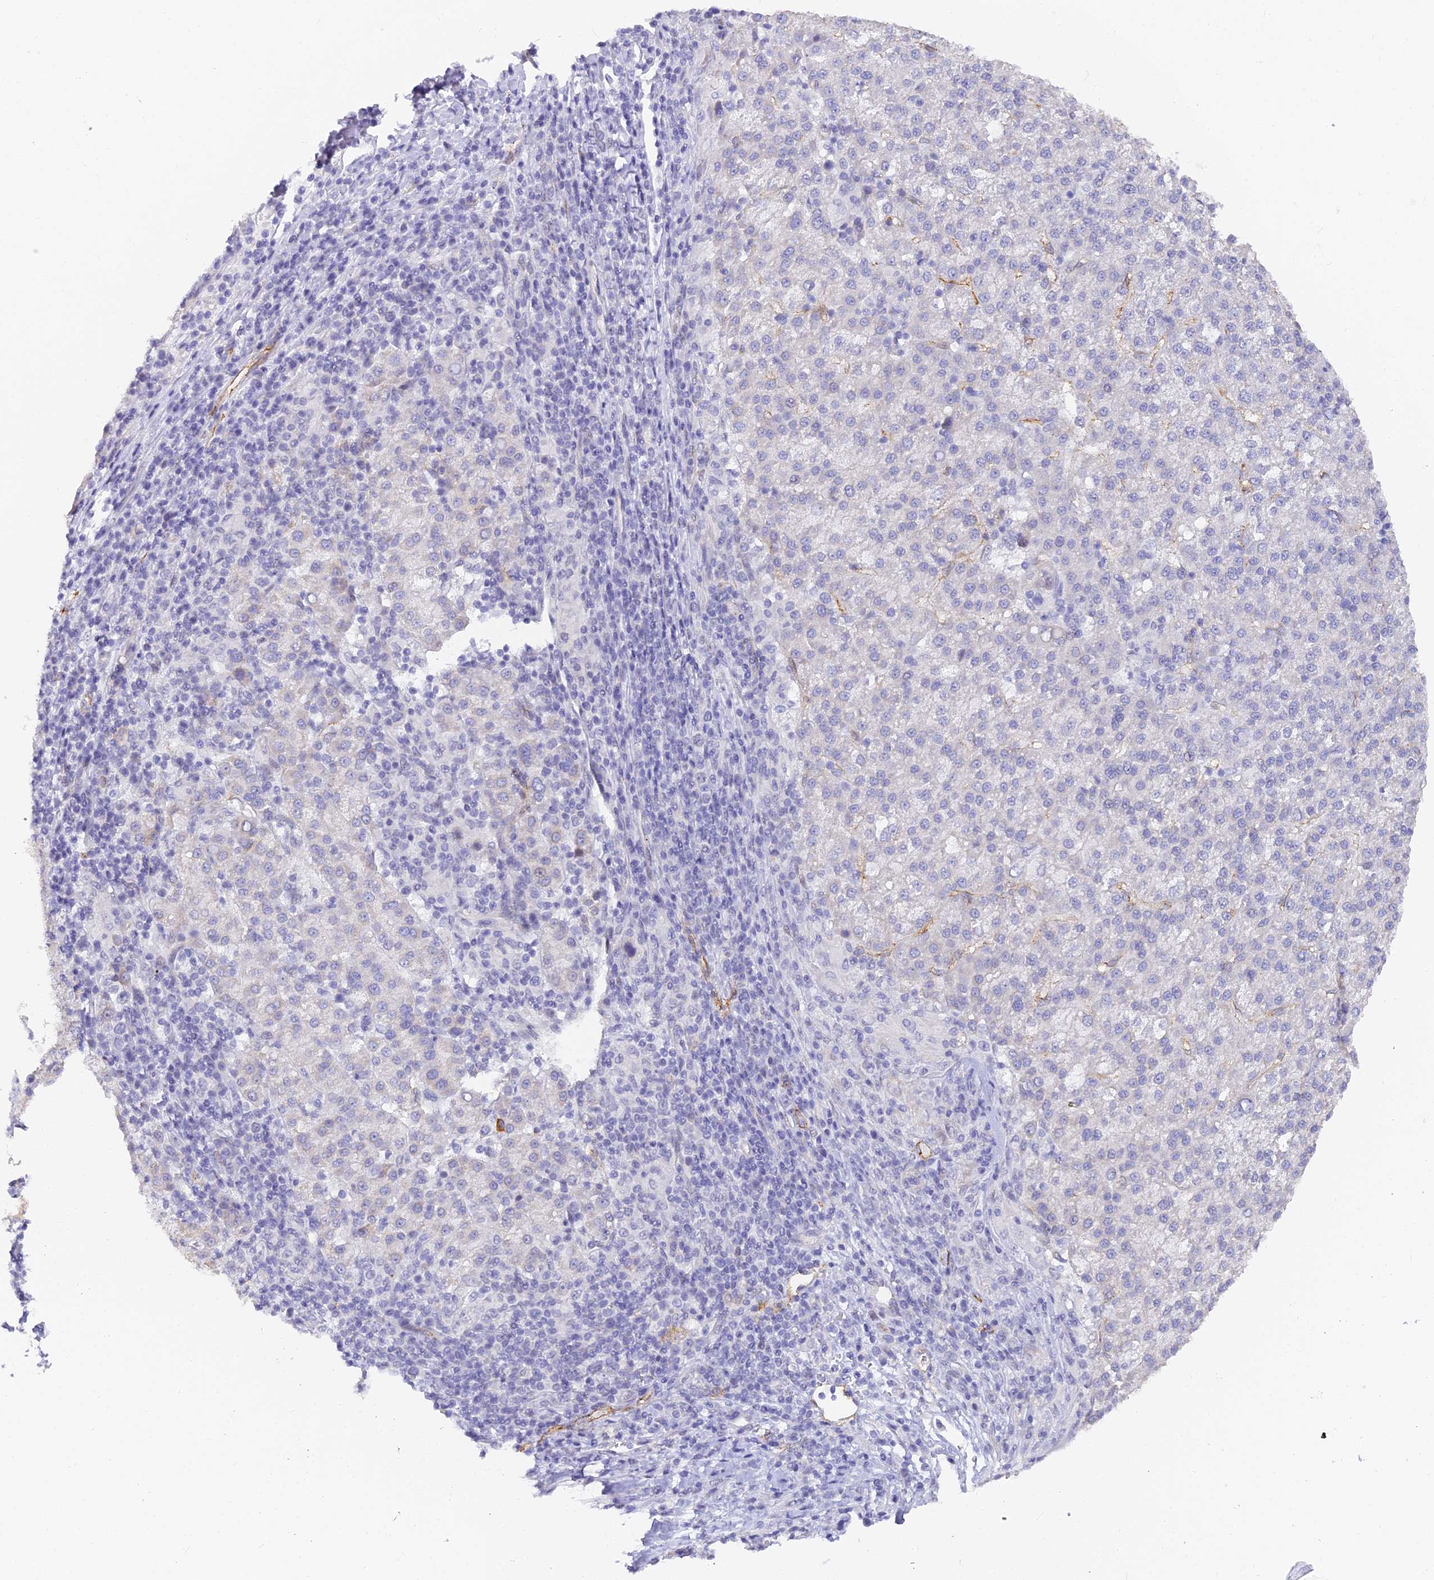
{"staining": {"intensity": "negative", "quantity": "none", "location": "none"}, "tissue": "liver cancer", "cell_type": "Tumor cells", "image_type": "cancer", "snomed": [{"axis": "morphology", "description": "Carcinoma, Hepatocellular, NOS"}, {"axis": "topography", "description": "Liver"}], "caption": "Immunohistochemistry (IHC) histopathology image of liver cancer (hepatocellular carcinoma) stained for a protein (brown), which shows no positivity in tumor cells. (DAB (3,3'-diaminobenzidine) immunohistochemistry (IHC), high magnification).", "gene": "GJA1", "patient": {"sex": "female", "age": 58}}